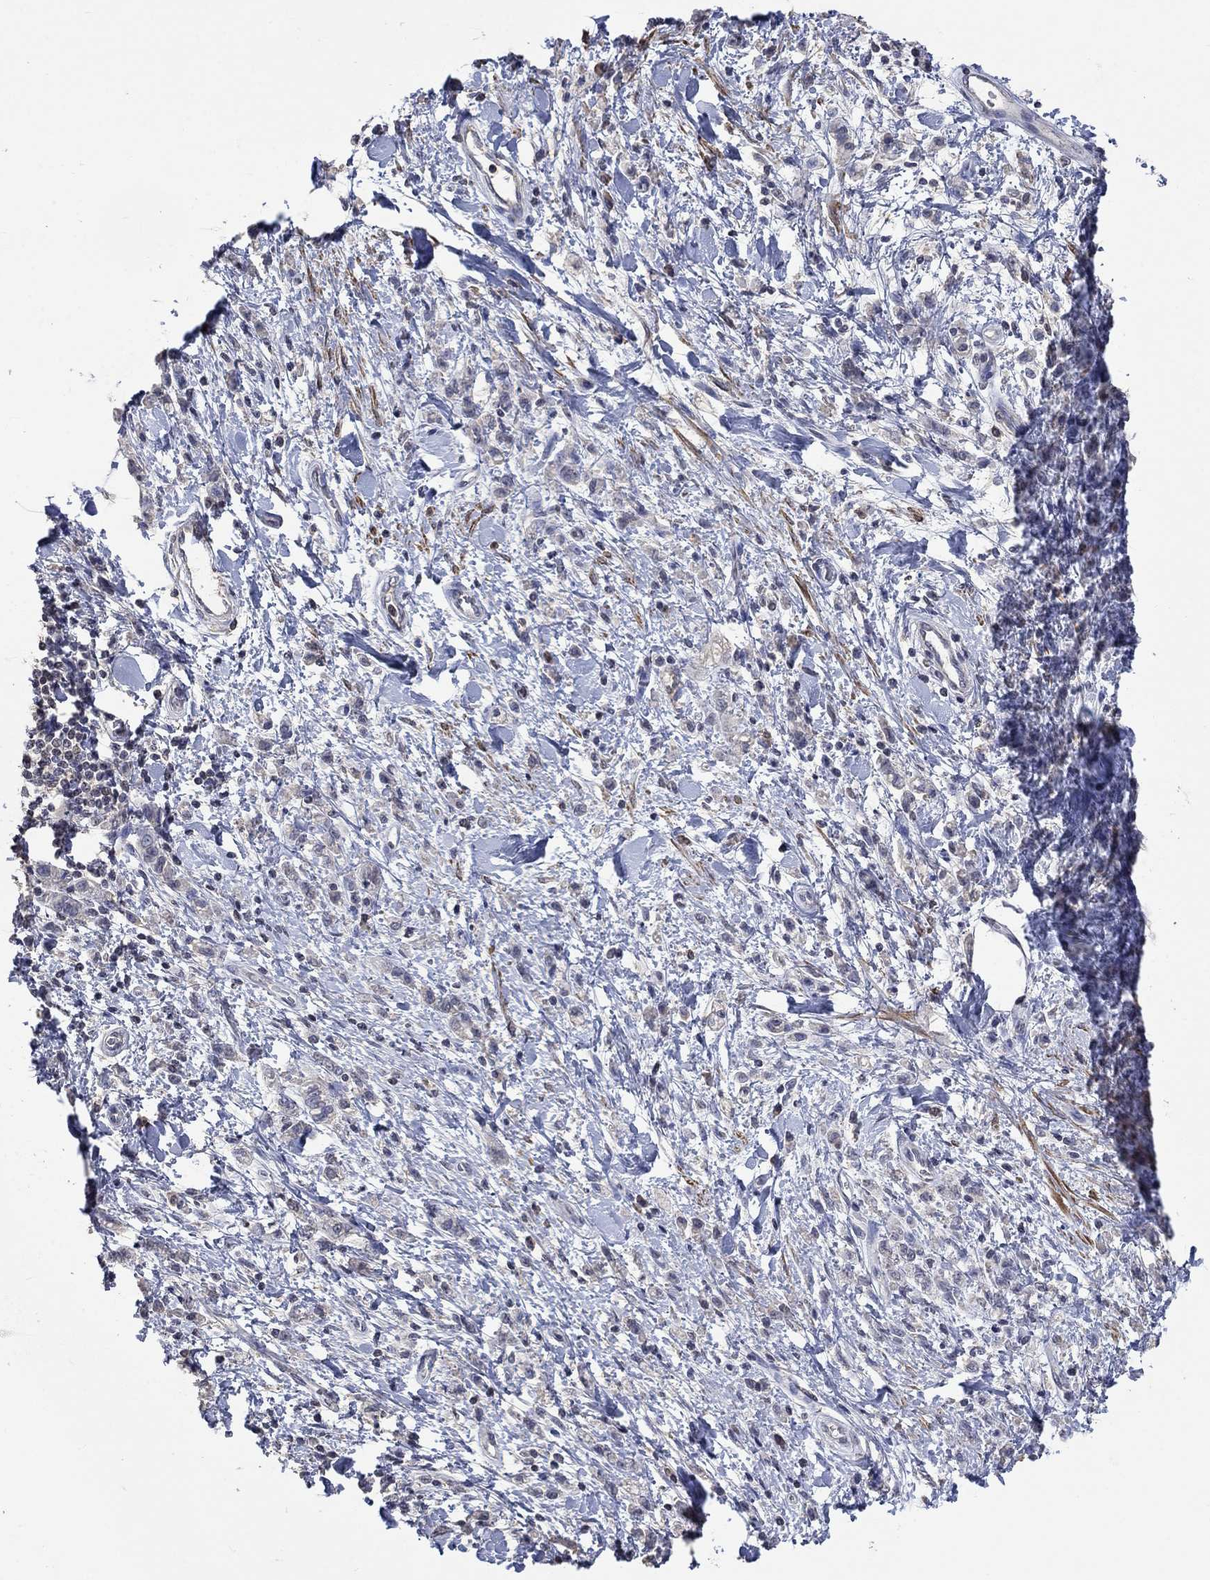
{"staining": {"intensity": "negative", "quantity": "none", "location": "none"}, "tissue": "stomach cancer", "cell_type": "Tumor cells", "image_type": "cancer", "snomed": [{"axis": "morphology", "description": "Adenocarcinoma, NOS"}, {"axis": "topography", "description": "Stomach"}], "caption": "Immunohistochemistry of adenocarcinoma (stomach) exhibits no positivity in tumor cells.", "gene": "ZBTB18", "patient": {"sex": "male", "age": 77}}